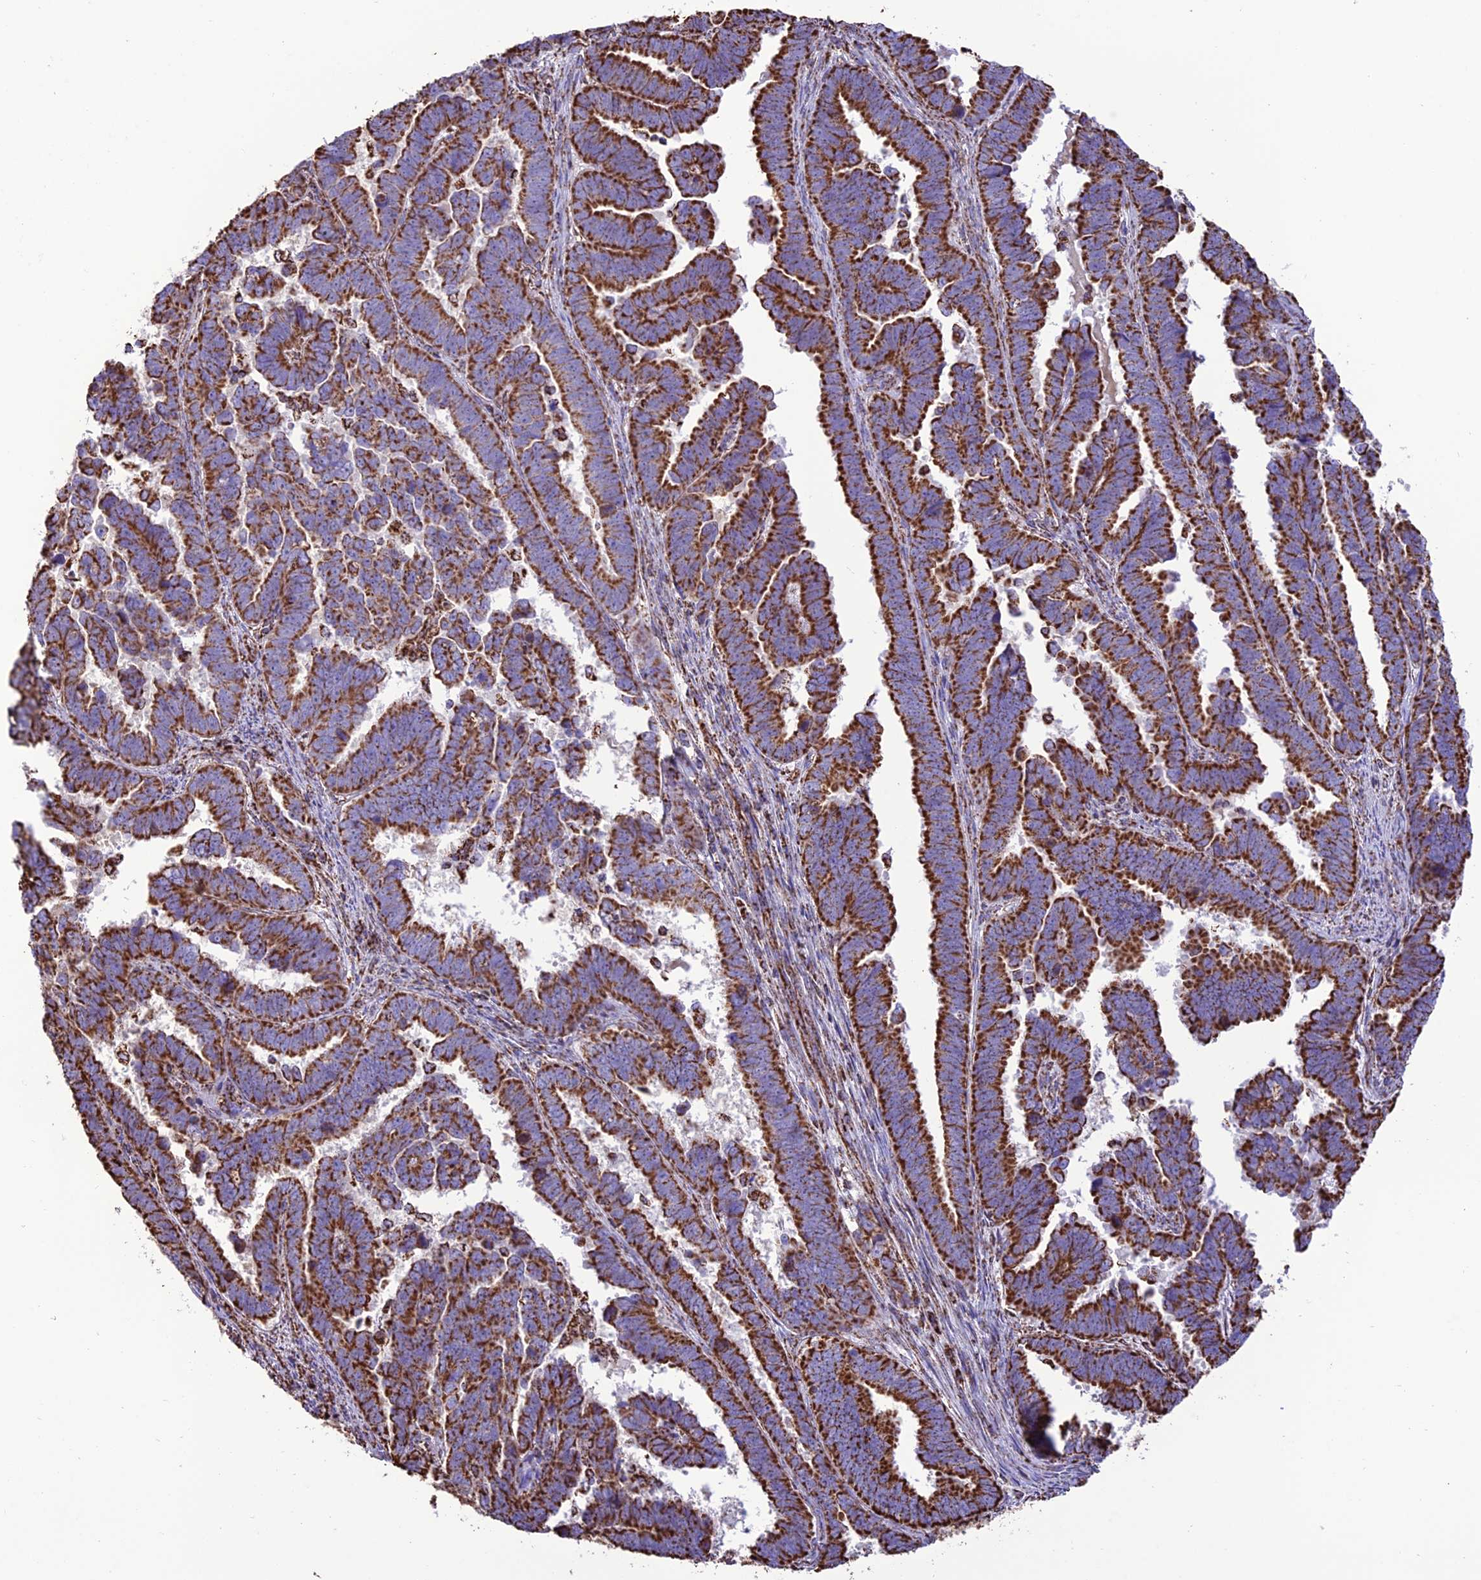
{"staining": {"intensity": "strong", "quantity": ">75%", "location": "cytoplasmic/membranous"}, "tissue": "endometrial cancer", "cell_type": "Tumor cells", "image_type": "cancer", "snomed": [{"axis": "morphology", "description": "Adenocarcinoma, NOS"}, {"axis": "topography", "description": "Endometrium"}], "caption": "Strong cytoplasmic/membranous expression is appreciated in approximately >75% of tumor cells in endometrial cancer.", "gene": "NDUFAF1", "patient": {"sex": "female", "age": 75}}